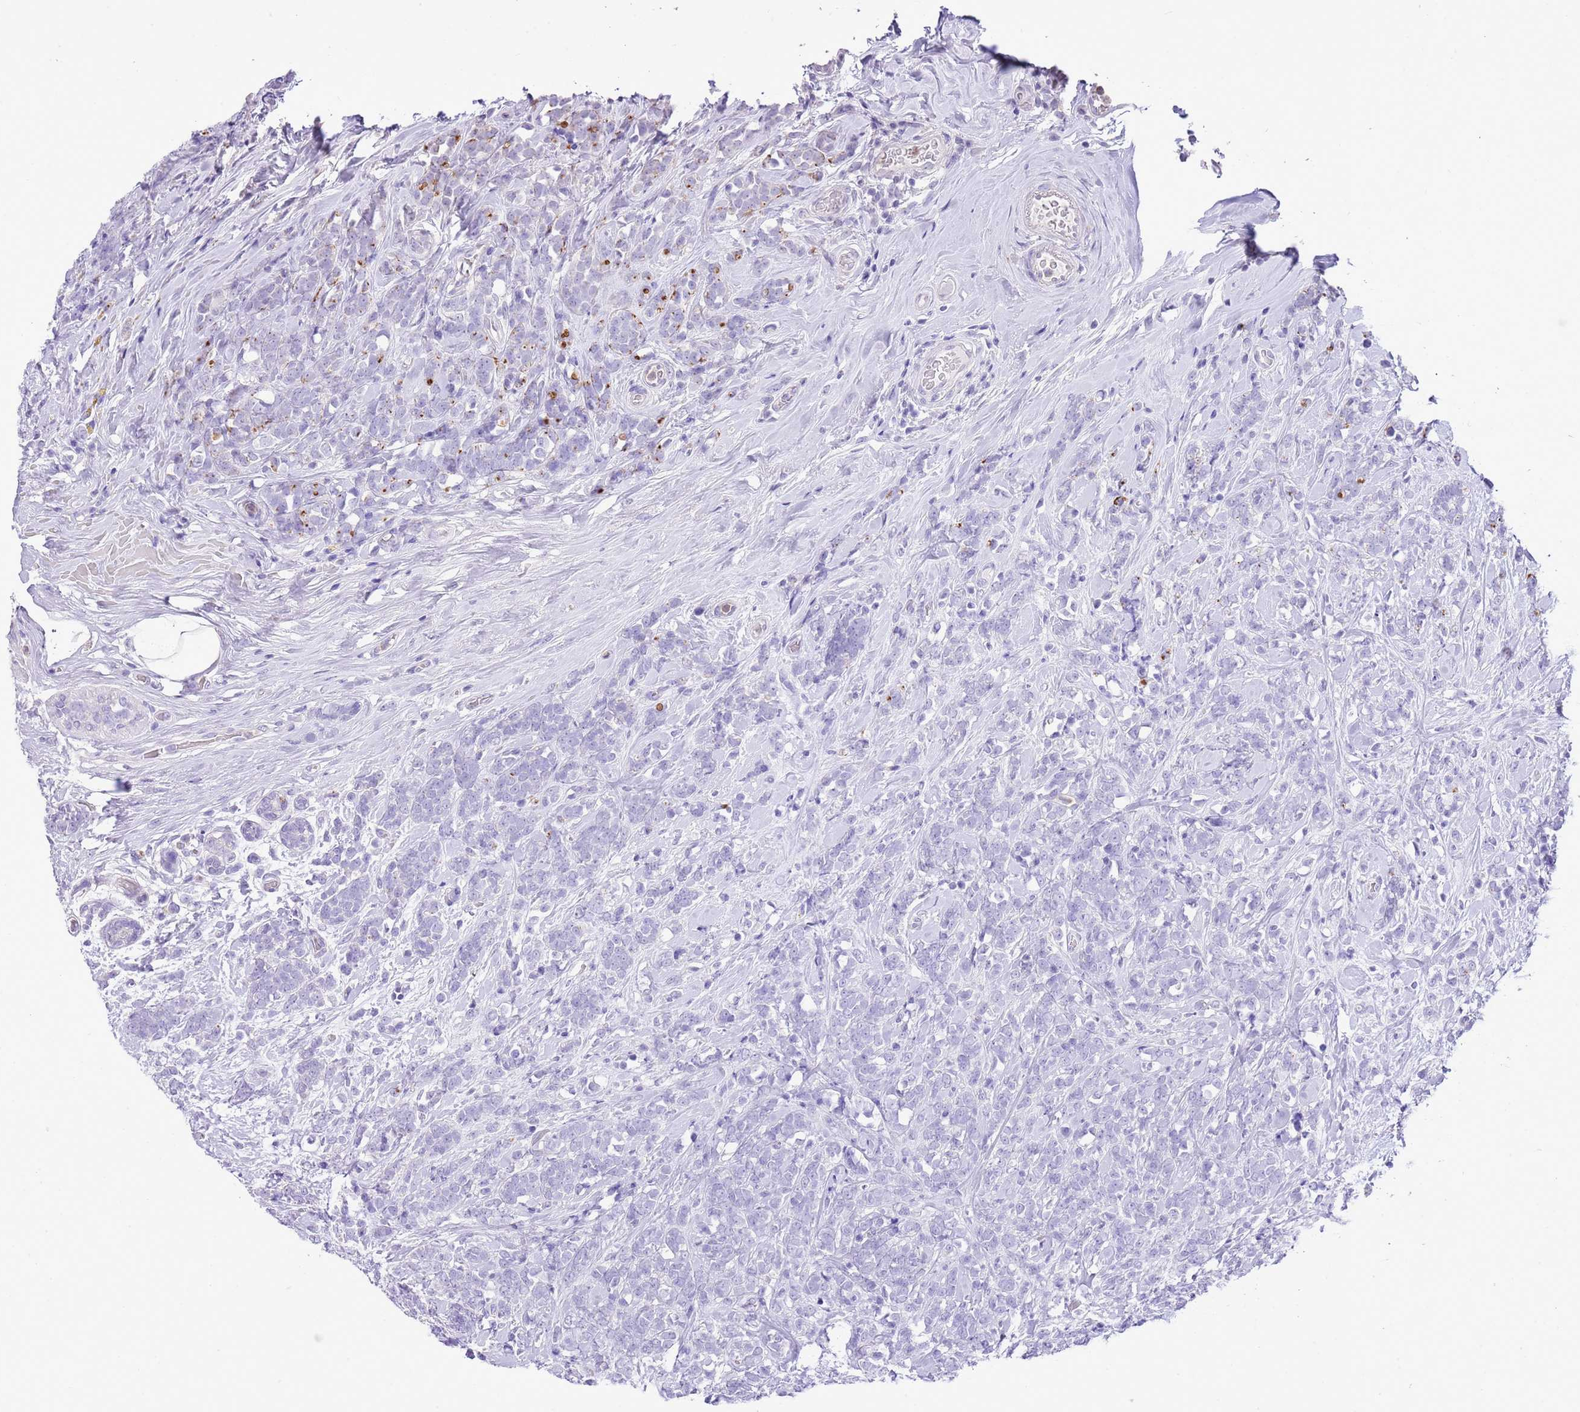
{"staining": {"intensity": "negative", "quantity": "none", "location": "none"}, "tissue": "breast cancer", "cell_type": "Tumor cells", "image_type": "cancer", "snomed": [{"axis": "morphology", "description": "Lobular carcinoma"}, {"axis": "topography", "description": "Breast"}], "caption": "This is an IHC photomicrograph of breast cancer. There is no expression in tumor cells.", "gene": "OR2Z1", "patient": {"sex": "female", "age": 58}}